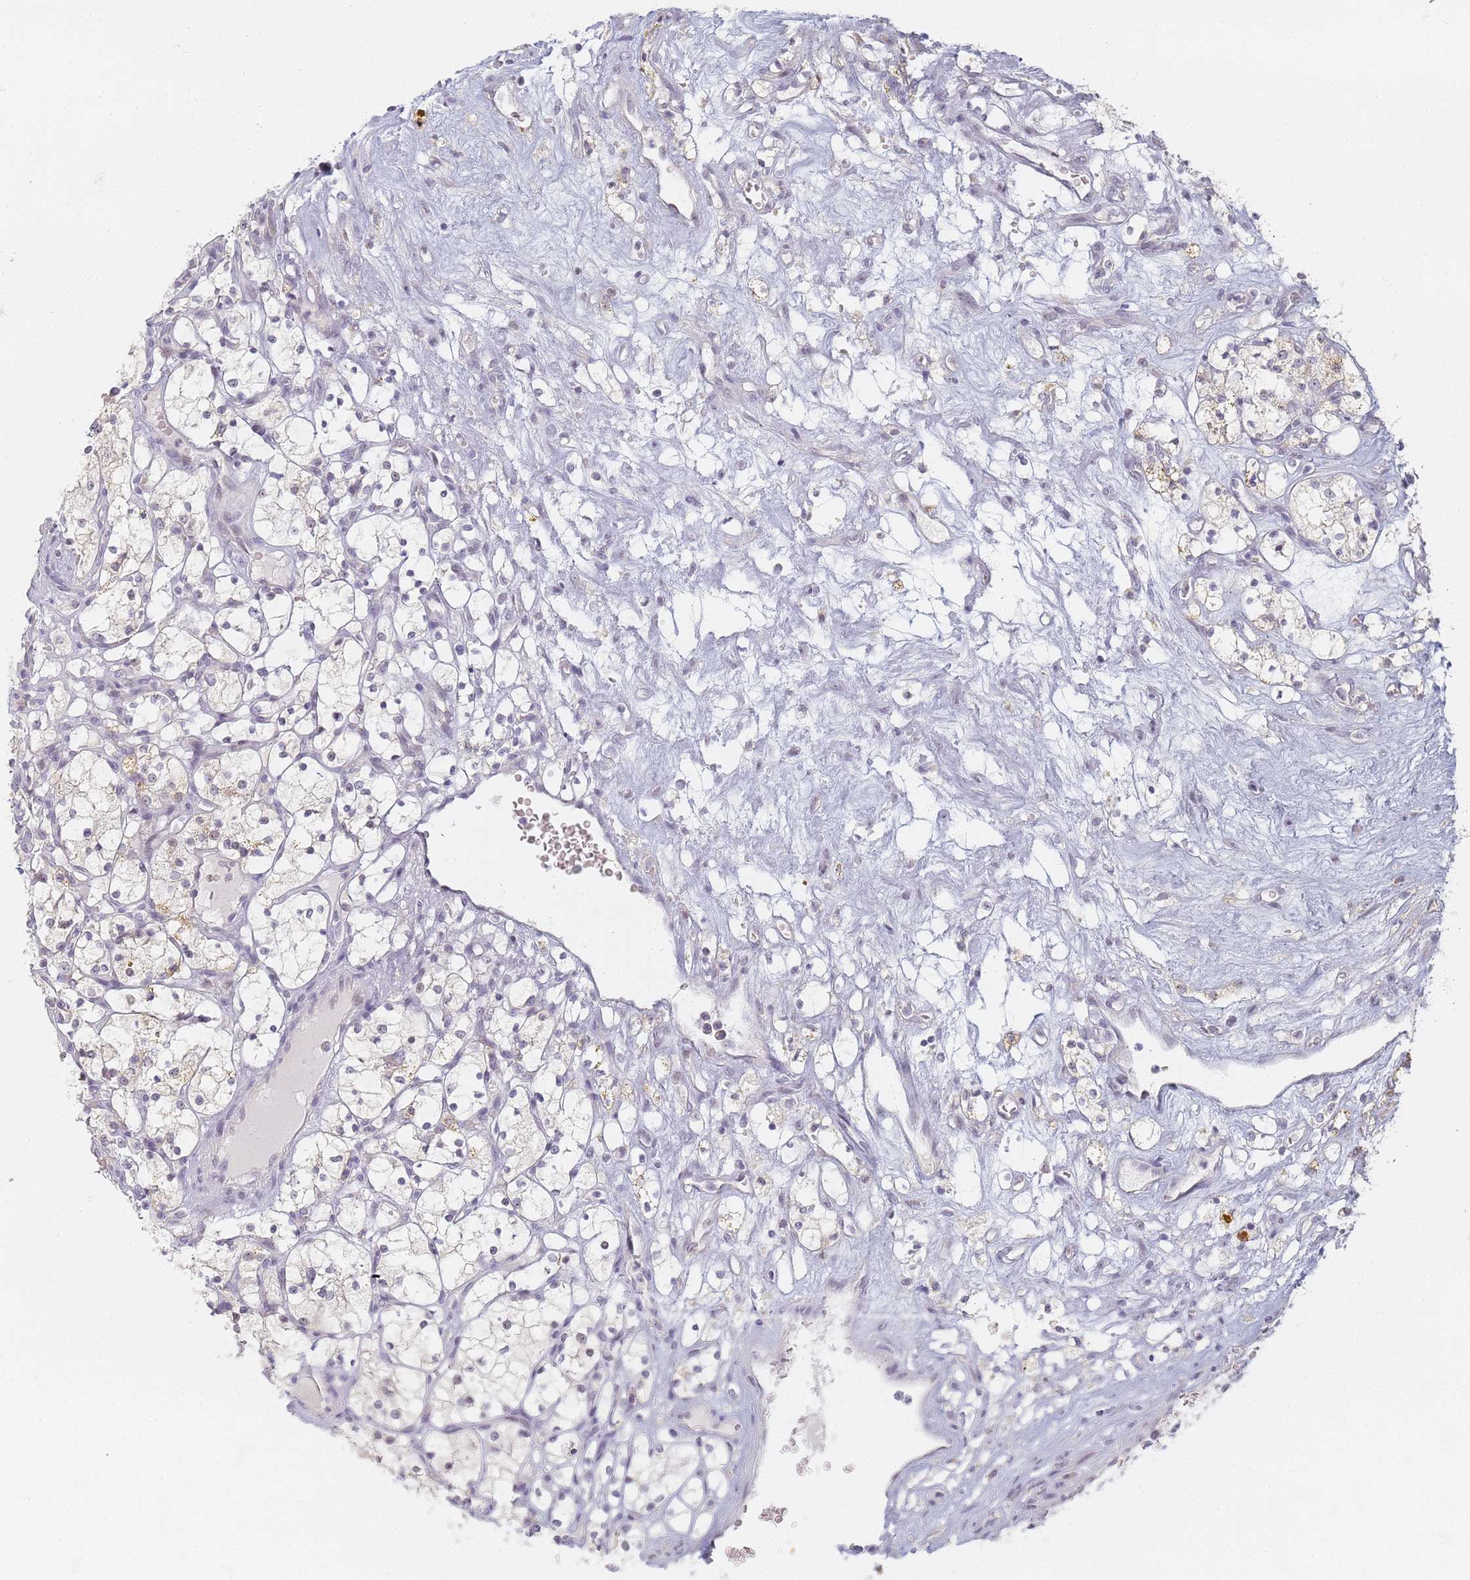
{"staining": {"intensity": "negative", "quantity": "none", "location": "none"}, "tissue": "renal cancer", "cell_type": "Tumor cells", "image_type": "cancer", "snomed": [{"axis": "morphology", "description": "Adenocarcinoma, NOS"}, {"axis": "topography", "description": "Kidney"}], "caption": "IHC of human adenocarcinoma (renal) displays no staining in tumor cells.", "gene": "SLC38A9", "patient": {"sex": "female", "age": 69}}